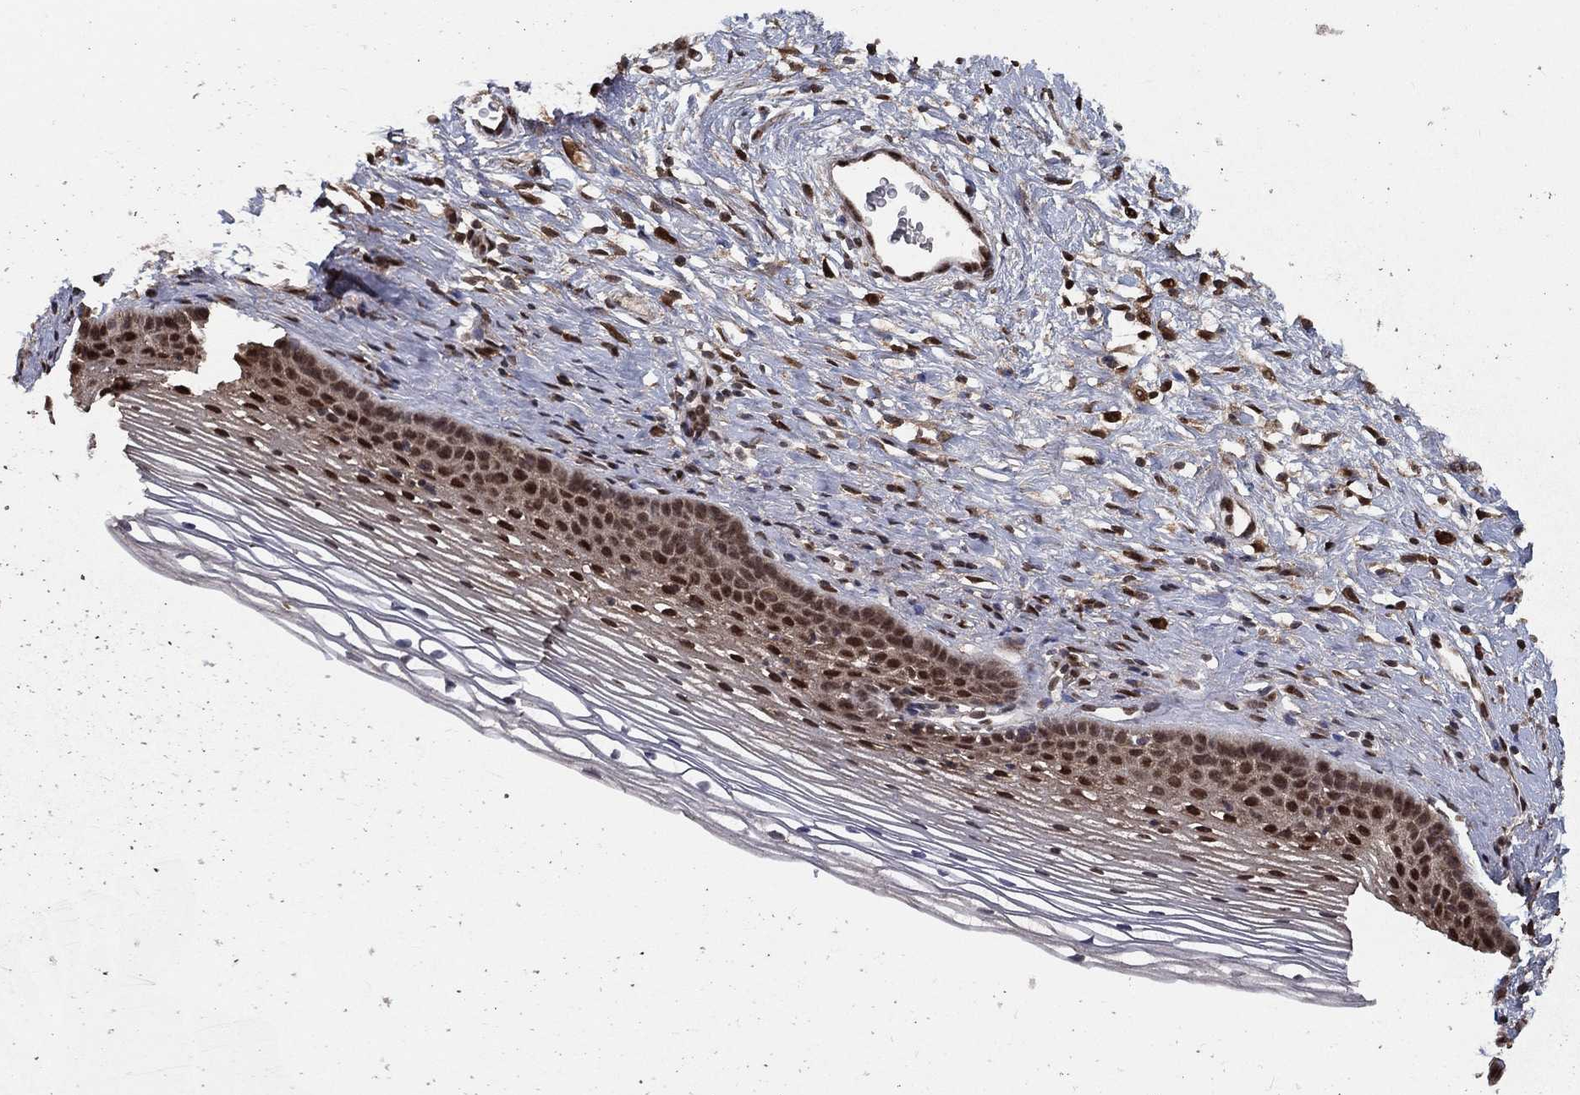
{"staining": {"intensity": "strong", "quantity": "<25%", "location": "nuclear"}, "tissue": "cervix", "cell_type": "Squamous epithelial cells", "image_type": "normal", "snomed": [{"axis": "morphology", "description": "Normal tissue, NOS"}, {"axis": "topography", "description": "Cervix"}], "caption": "A brown stain labels strong nuclear positivity of a protein in squamous epithelial cells of normal human cervix. The staining was performed using DAB (3,3'-diaminobenzidine) to visualize the protein expression in brown, while the nuclei were stained in blue with hematoxylin (Magnification: 20x).", "gene": "CARM1", "patient": {"sex": "female", "age": 39}}